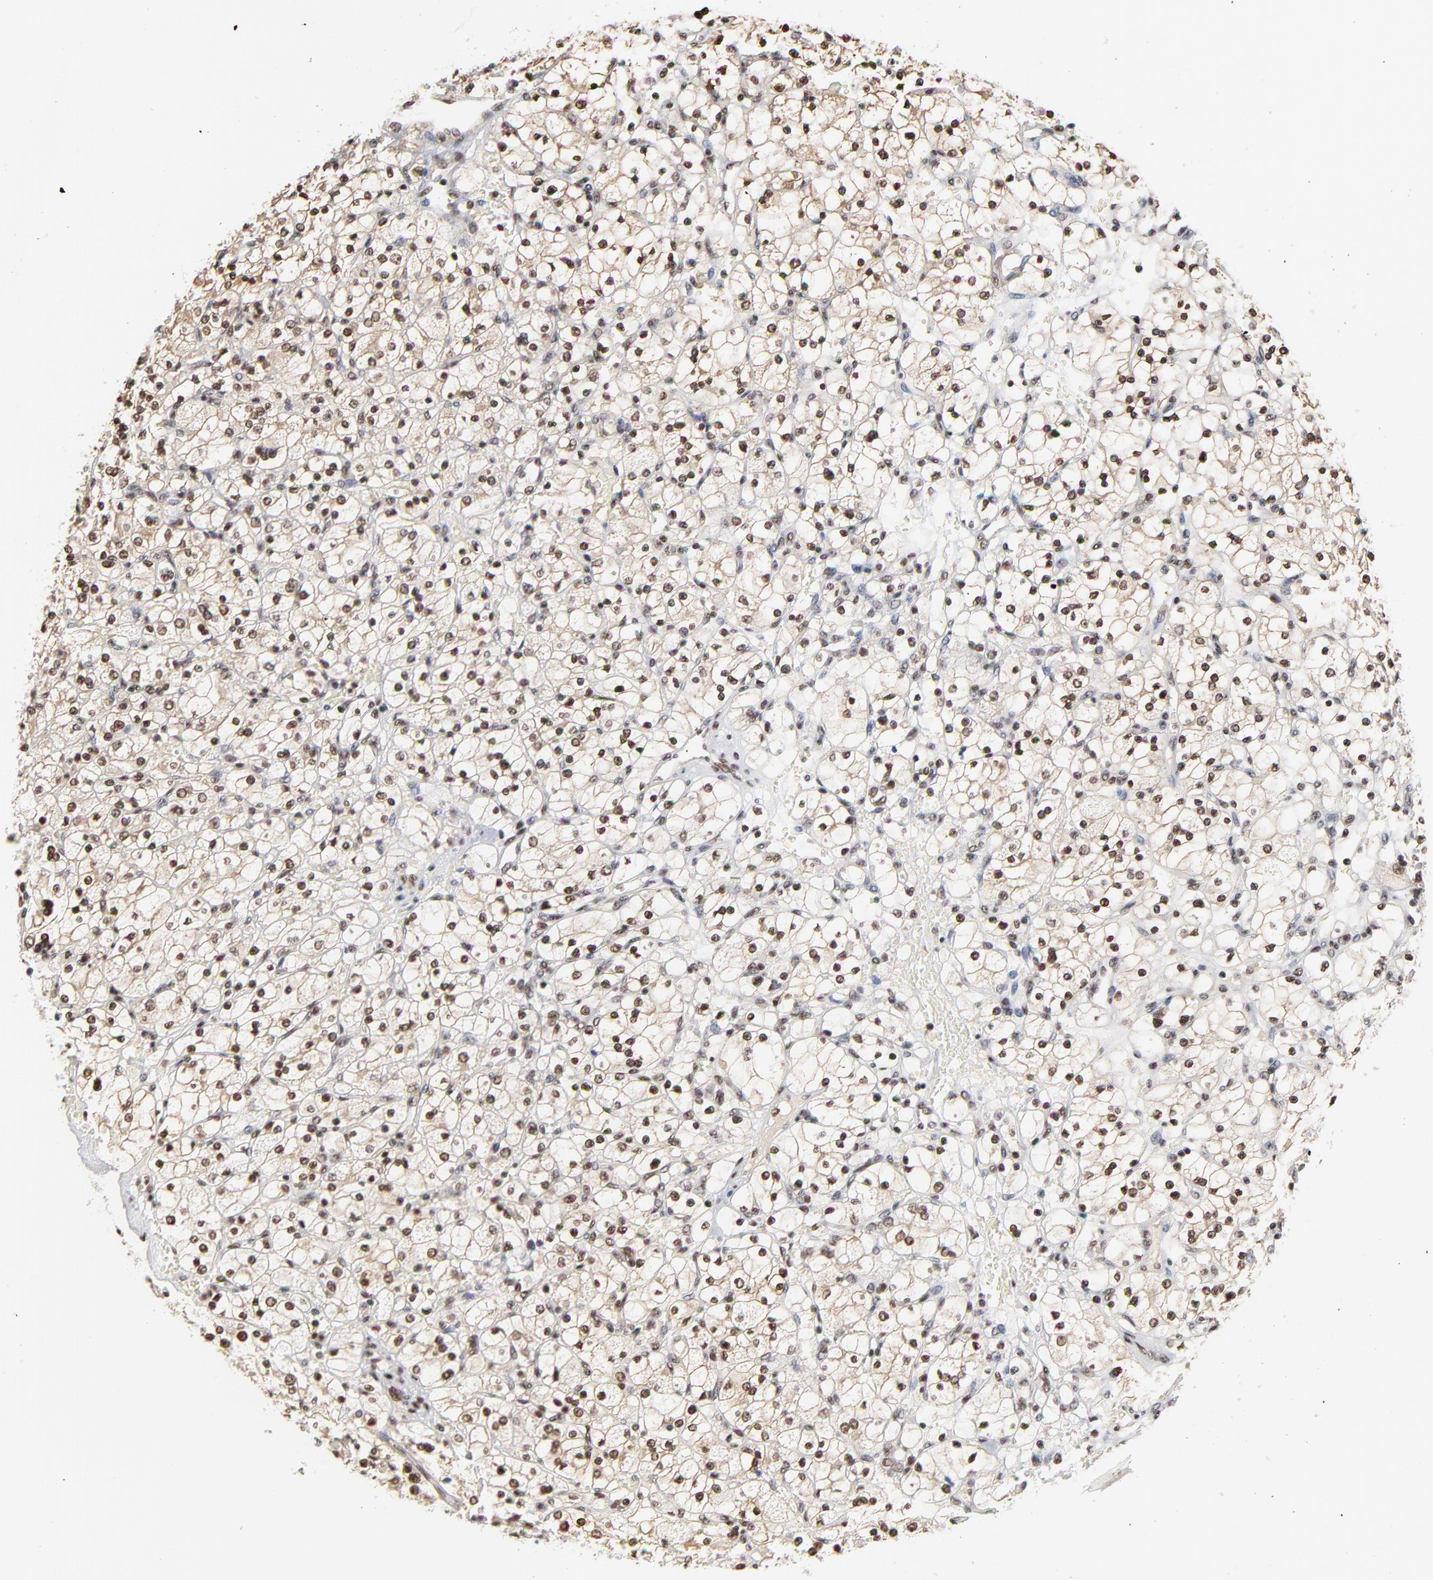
{"staining": {"intensity": "strong", "quantity": ">75%", "location": "nuclear"}, "tissue": "renal cancer", "cell_type": "Tumor cells", "image_type": "cancer", "snomed": [{"axis": "morphology", "description": "Adenocarcinoma, NOS"}, {"axis": "topography", "description": "Kidney"}], "caption": "There is high levels of strong nuclear staining in tumor cells of renal cancer, as demonstrated by immunohistochemical staining (brown color).", "gene": "CREB1", "patient": {"sex": "female", "age": 83}}